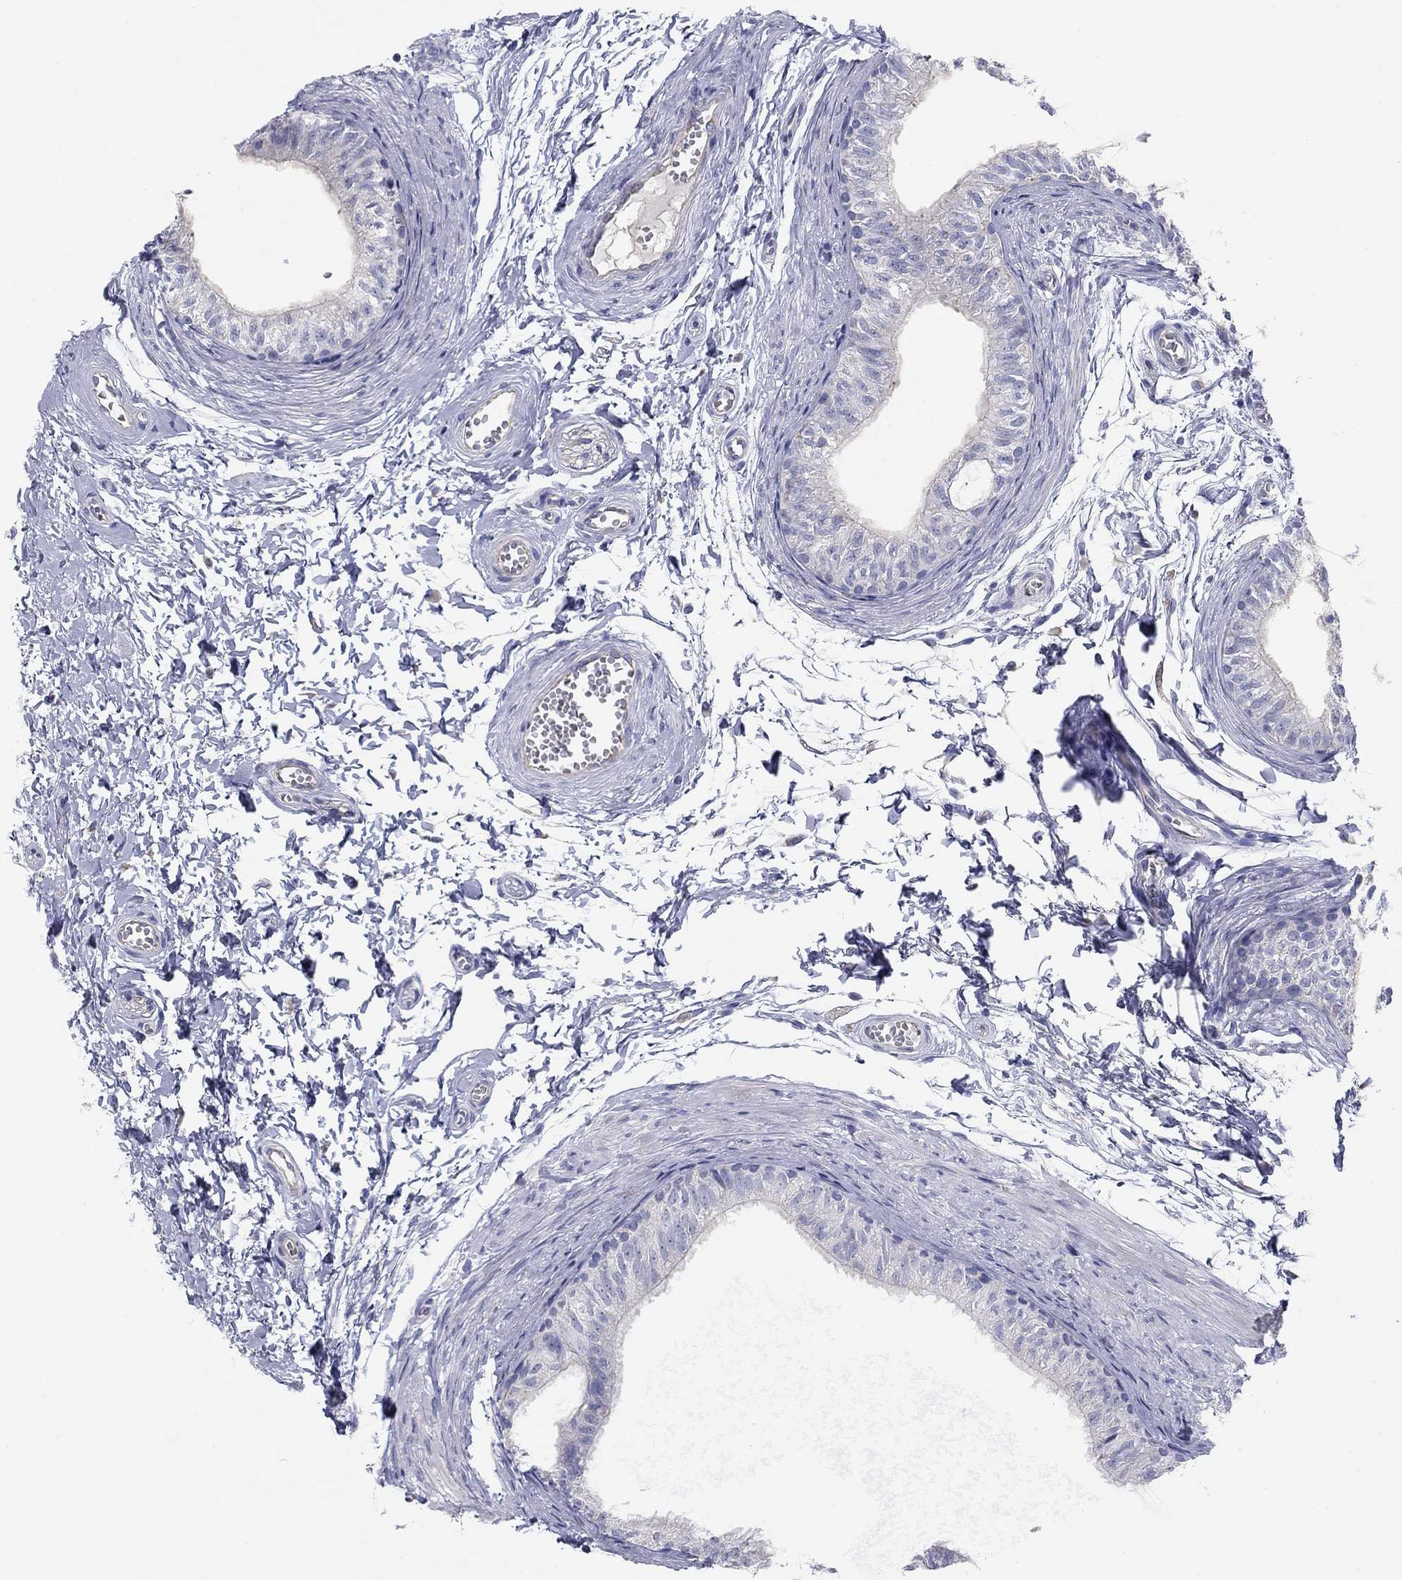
{"staining": {"intensity": "negative", "quantity": "none", "location": "none"}, "tissue": "epididymis", "cell_type": "Glandular cells", "image_type": "normal", "snomed": [{"axis": "morphology", "description": "Normal tissue, NOS"}, {"axis": "topography", "description": "Epididymis"}], "caption": "Immunohistochemistry (IHC) of normal human epididymis exhibits no staining in glandular cells.", "gene": "SEPTIN3", "patient": {"sex": "male", "age": 22}}